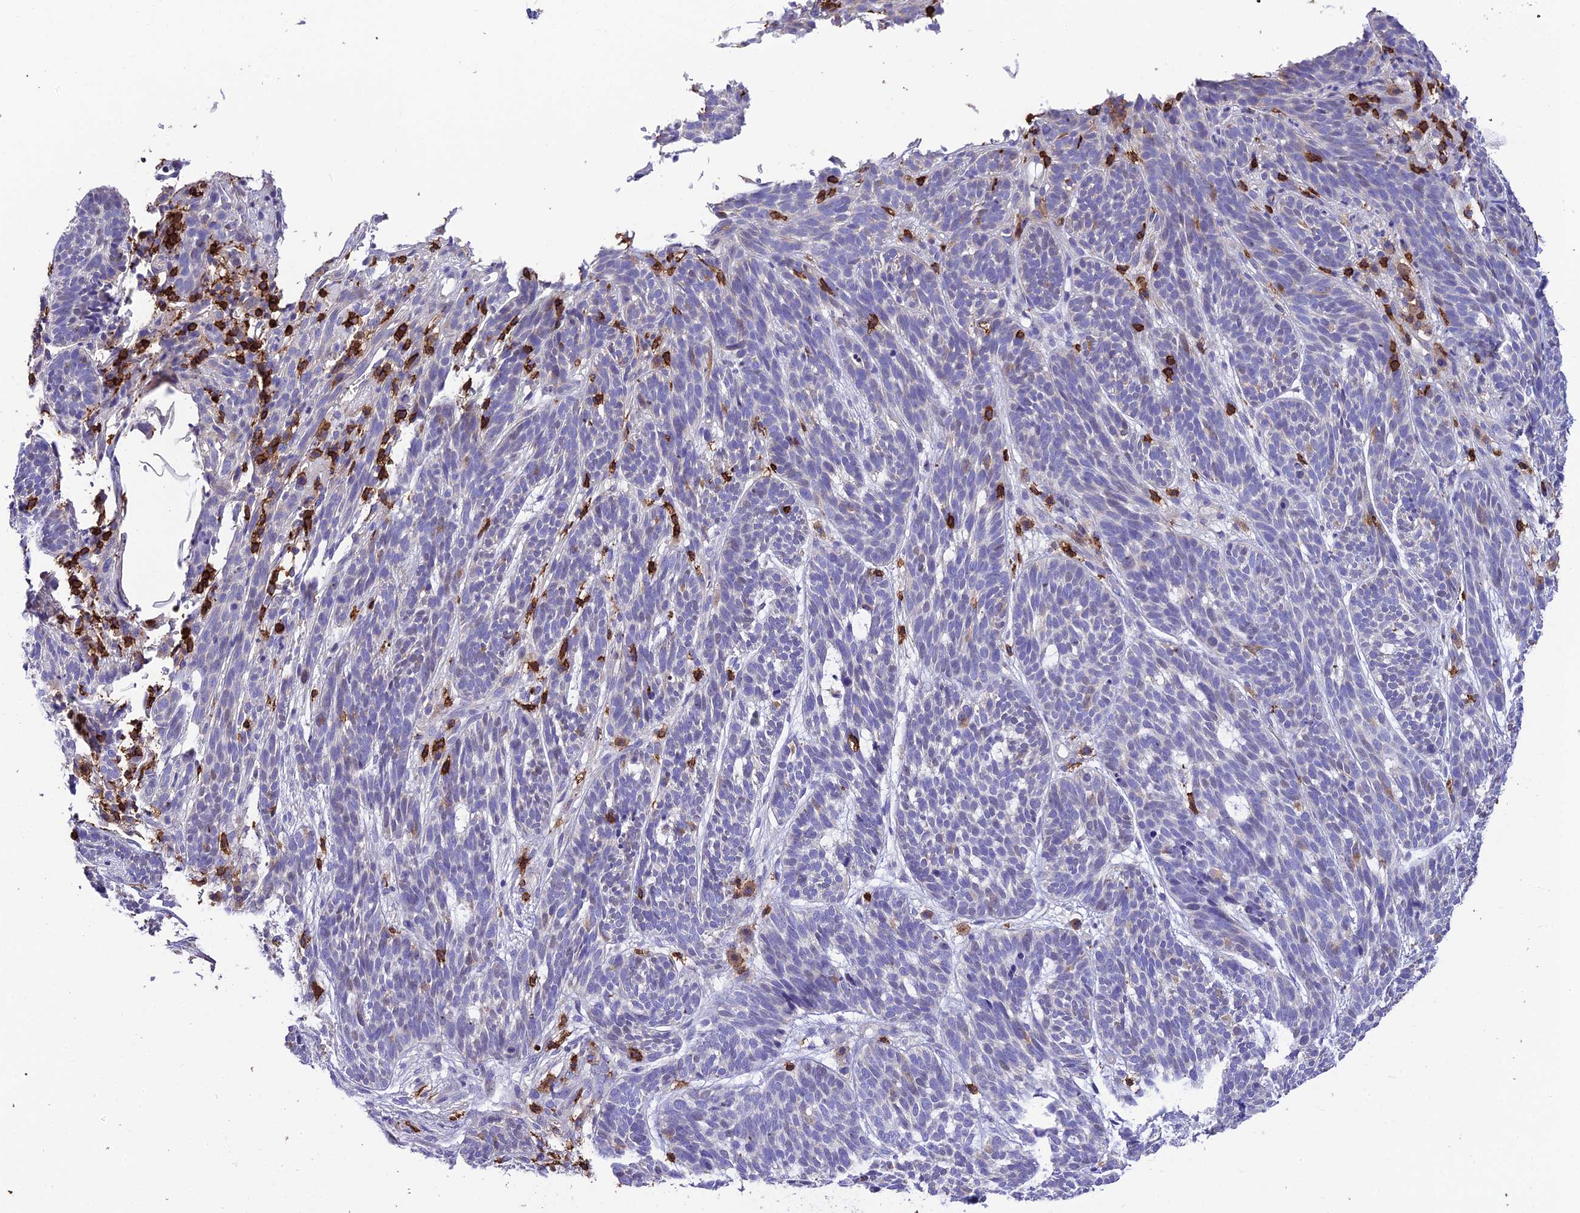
{"staining": {"intensity": "negative", "quantity": "none", "location": "none"}, "tissue": "skin cancer", "cell_type": "Tumor cells", "image_type": "cancer", "snomed": [{"axis": "morphology", "description": "Basal cell carcinoma"}, {"axis": "topography", "description": "Skin"}], "caption": "This histopathology image is of skin cancer stained with IHC to label a protein in brown with the nuclei are counter-stained blue. There is no staining in tumor cells.", "gene": "PTPRCAP", "patient": {"sex": "male", "age": 71}}